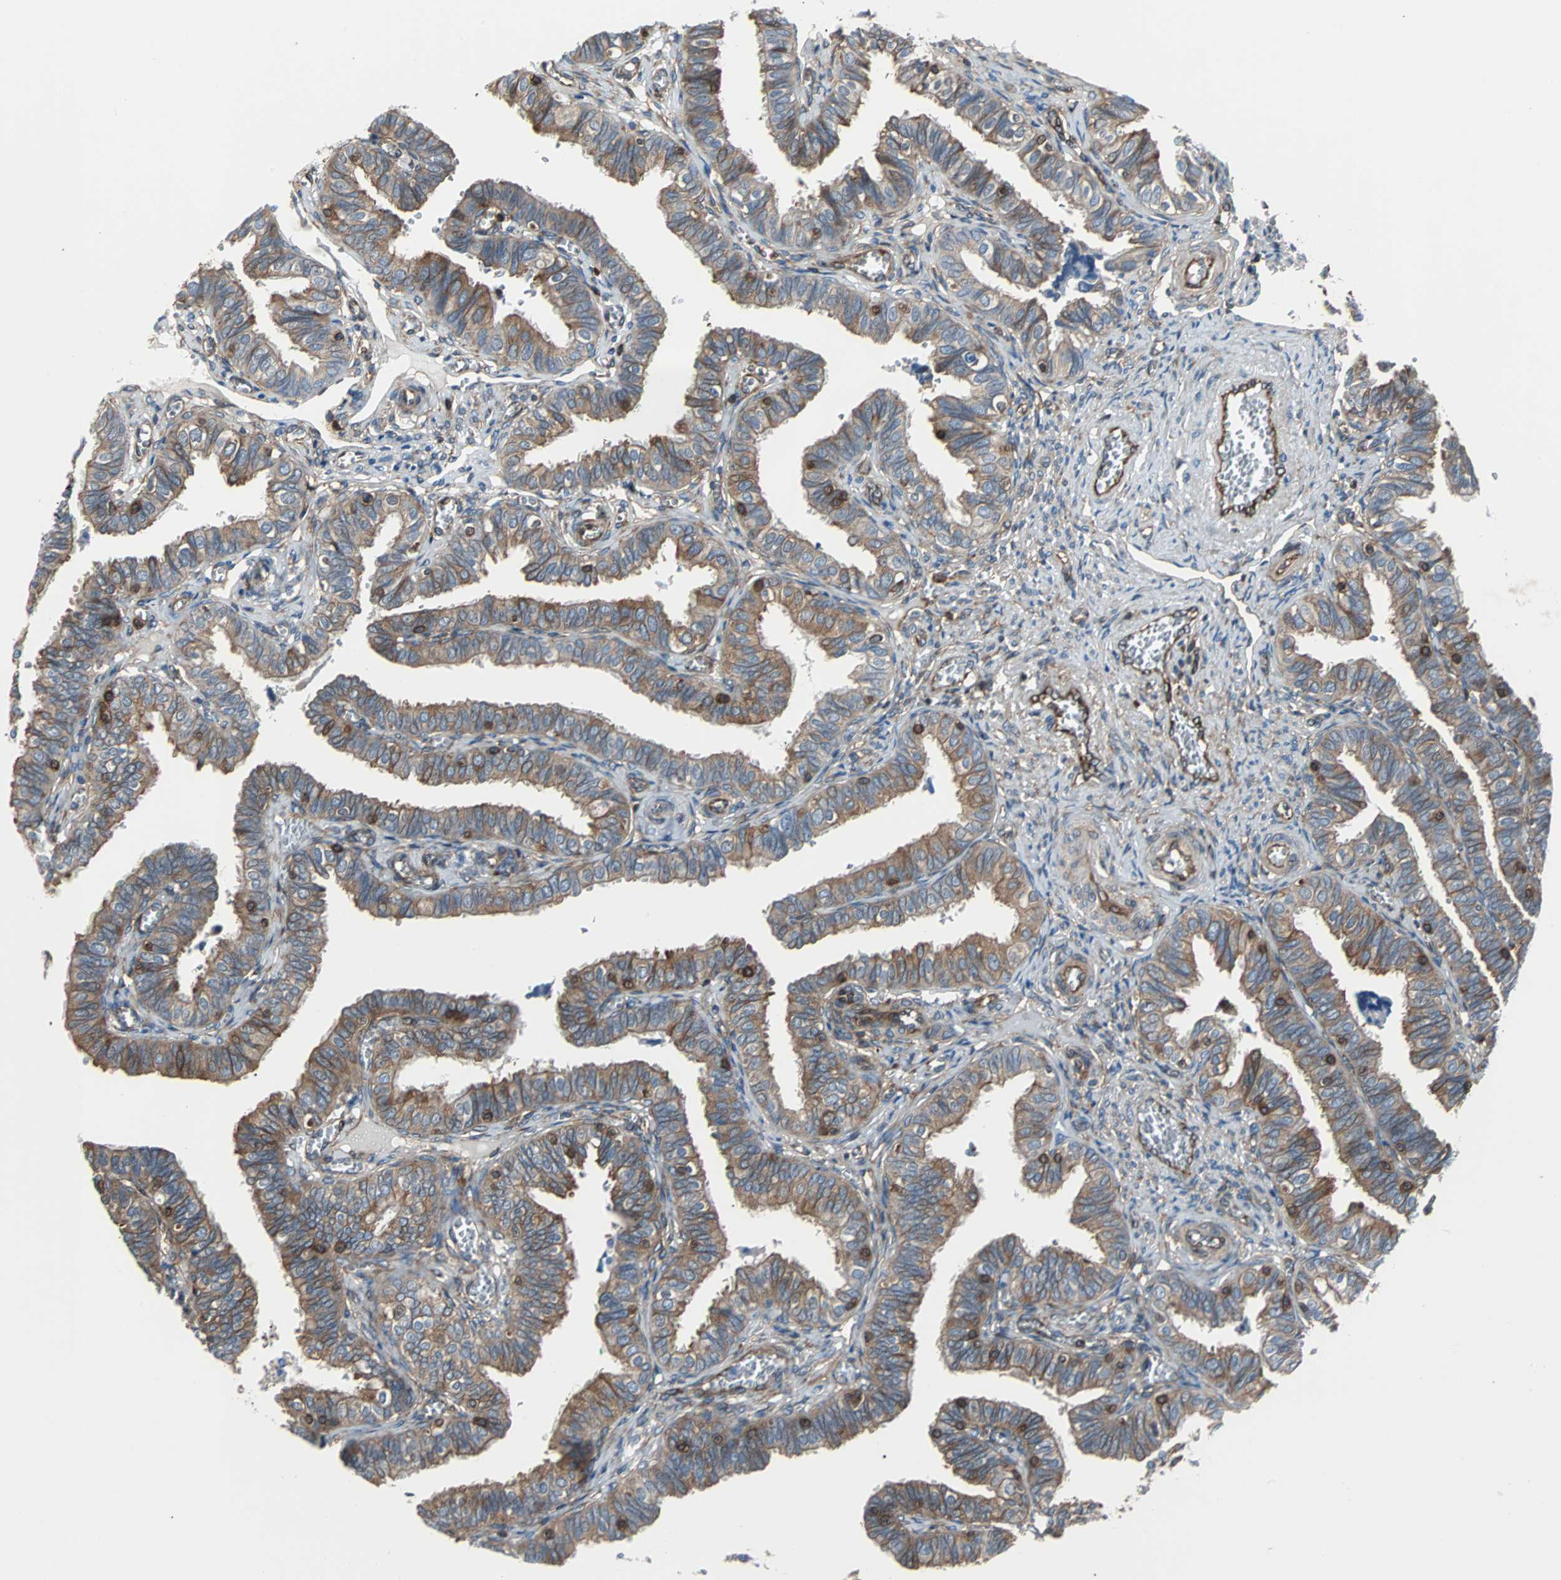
{"staining": {"intensity": "strong", "quantity": ">75%", "location": "cytoplasmic/membranous"}, "tissue": "fallopian tube", "cell_type": "Glandular cells", "image_type": "normal", "snomed": [{"axis": "morphology", "description": "Normal tissue, NOS"}, {"axis": "topography", "description": "Fallopian tube"}], "caption": "DAB immunohistochemical staining of benign human fallopian tube exhibits strong cytoplasmic/membranous protein positivity in approximately >75% of glandular cells.", "gene": "RELA", "patient": {"sex": "female", "age": 46}}